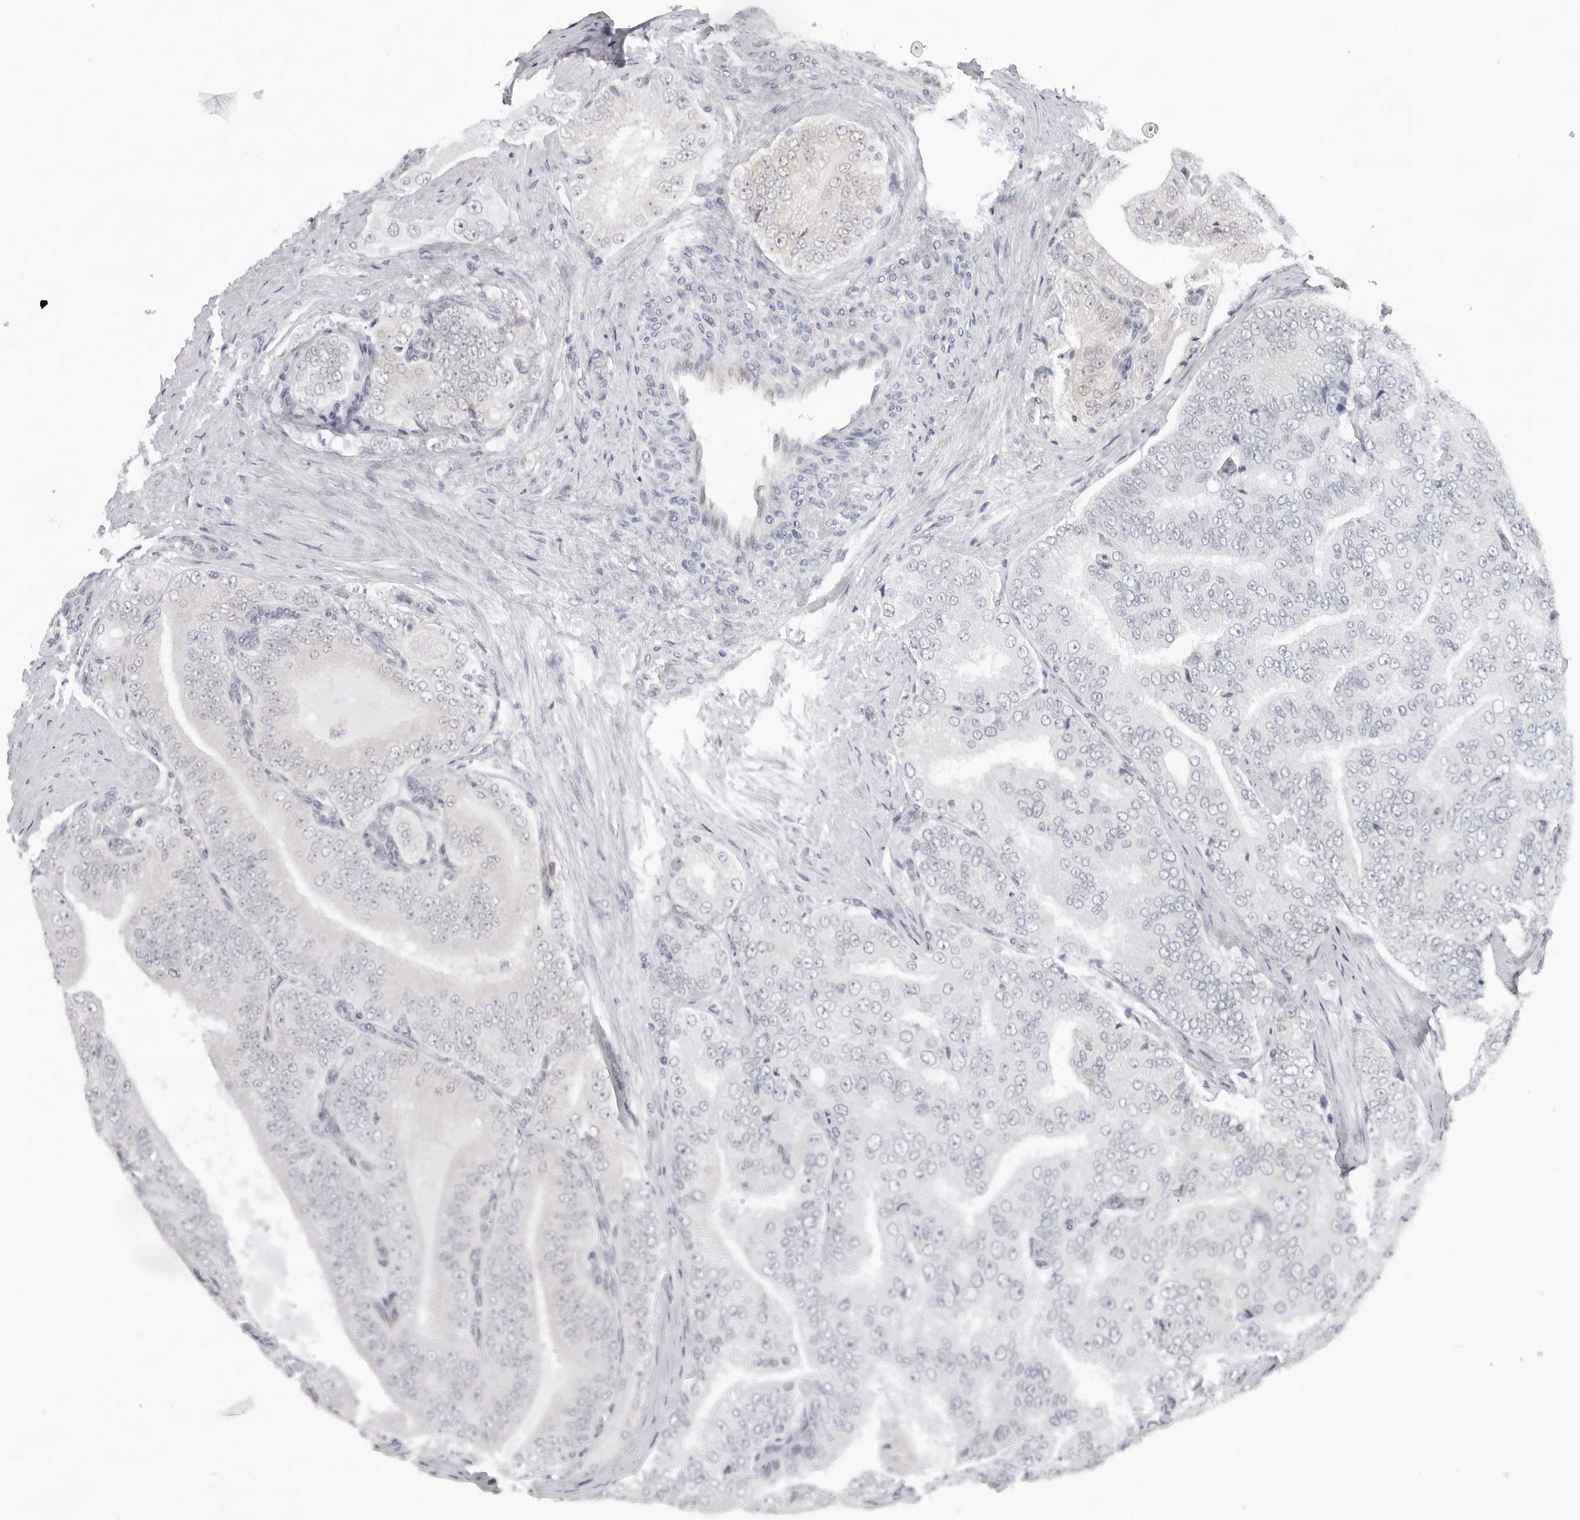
{"staining": {"intensity": "negative", "quantity": "none", "location": "none"}, "tissue": "prostate cancer", "cell_type": "Tumor cells", "image_type": "cancer", "snomed": [{"axis": "morphology", "description": "Adenocarcinoma, High grade"}, {"axis": "topography", "description": "Prostate"}], "caption": "IHC image of neoplastic tissue: human prostate adenocarcinoma (high-grade) stained with DAB displays no significant protein staining in tumor cells.", "gene": "CASP7", "patient": {"sex": "male", "age": 58}}